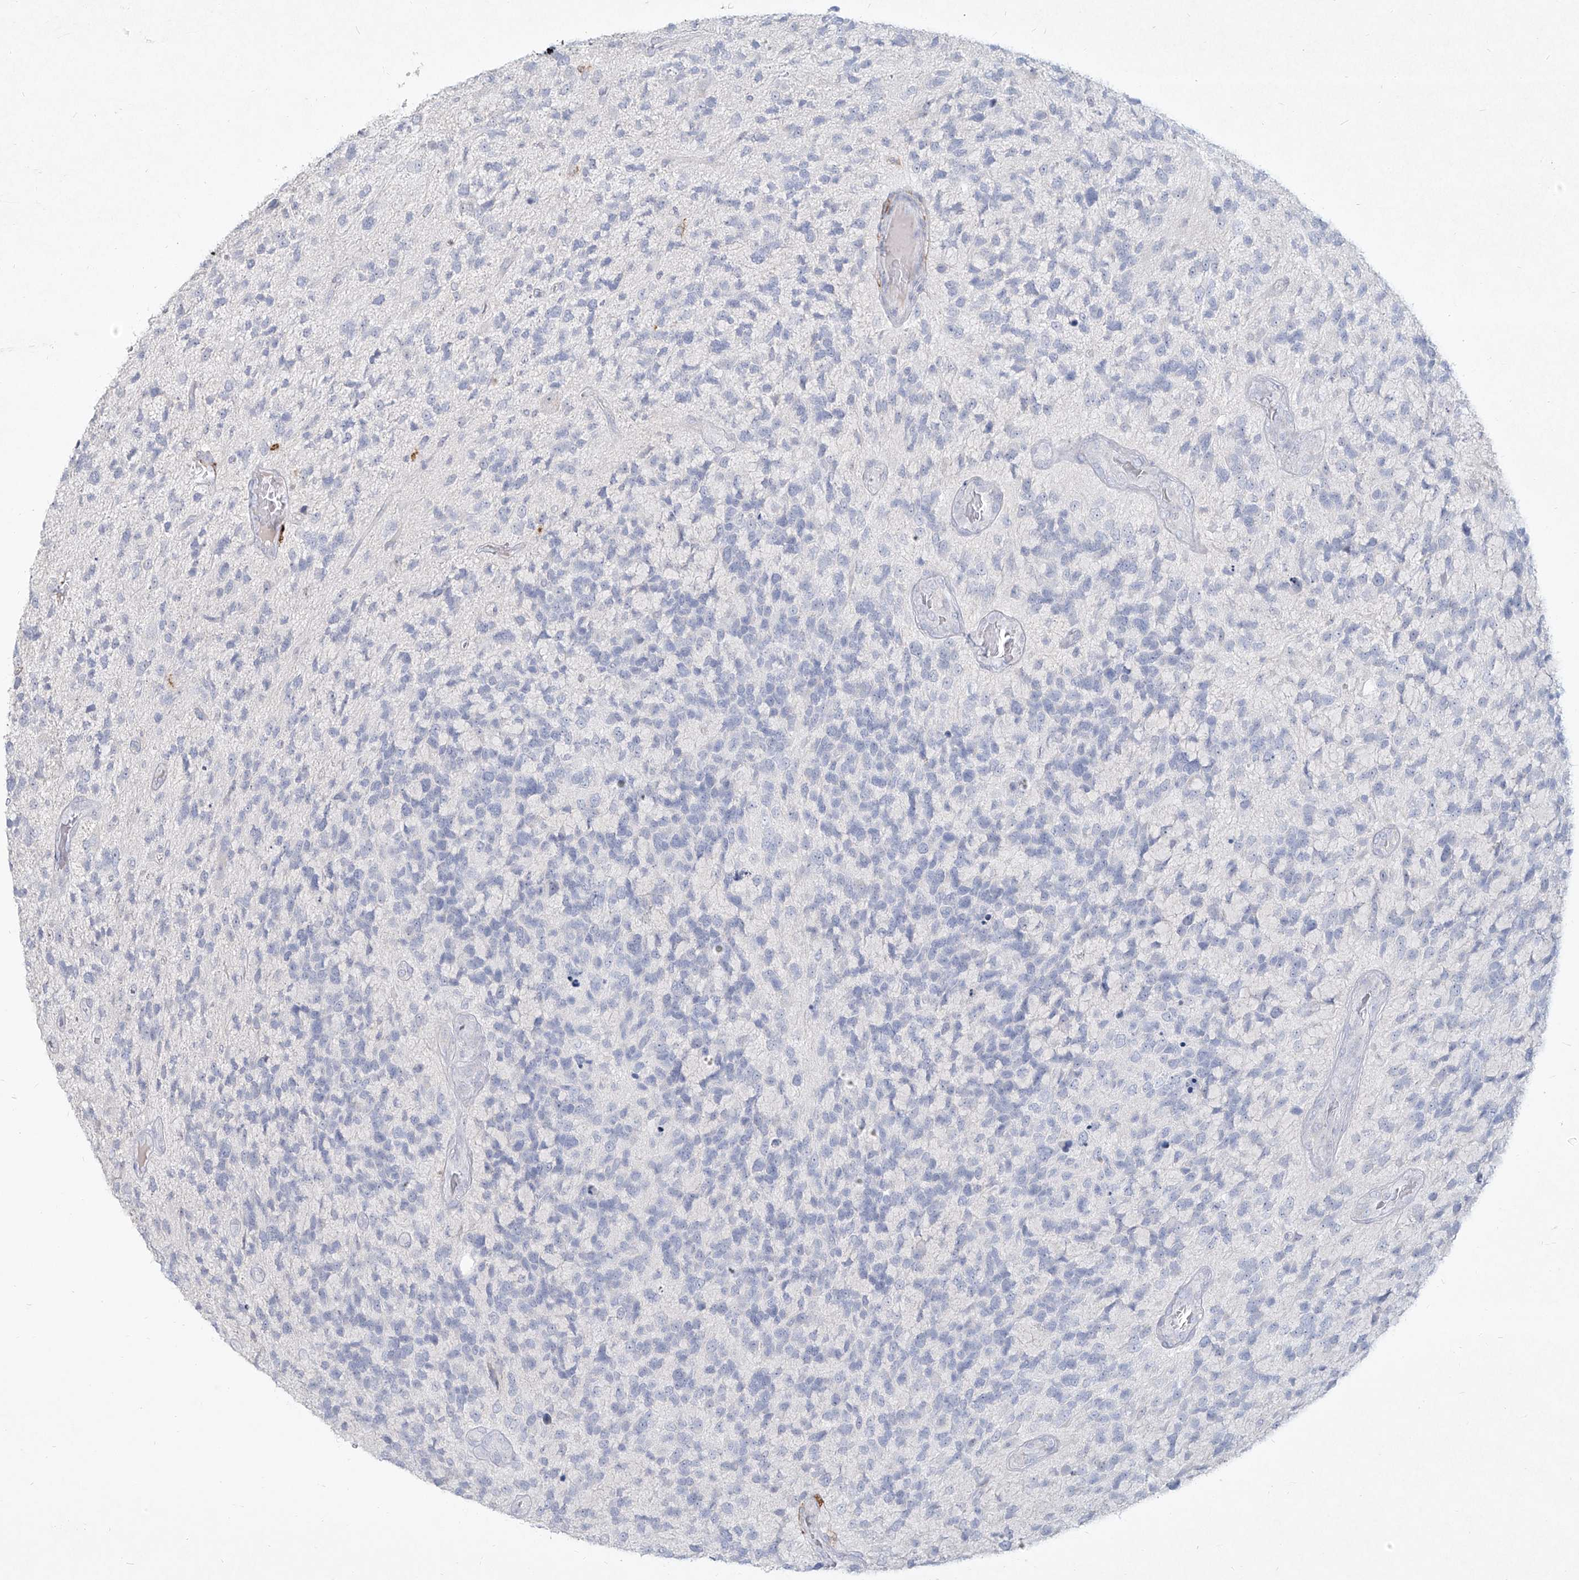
{"staining": {"intensity": "negative", "quantity": "none", "location": "none"}, "tissue": "glioma", "cell_type": "Tumor cells", "image_type": "cancer", "snomed": [{"axis": "morphology", "description": "Glioma, malignant, High grade"}, {"axis": "topography", "description": "Brain"}], "caption": "Tumor cells show no significant protein positivity in high-grade glioma (malignant).", "gene": "CD209", "patient": {"sex": "female", "age": 58}}